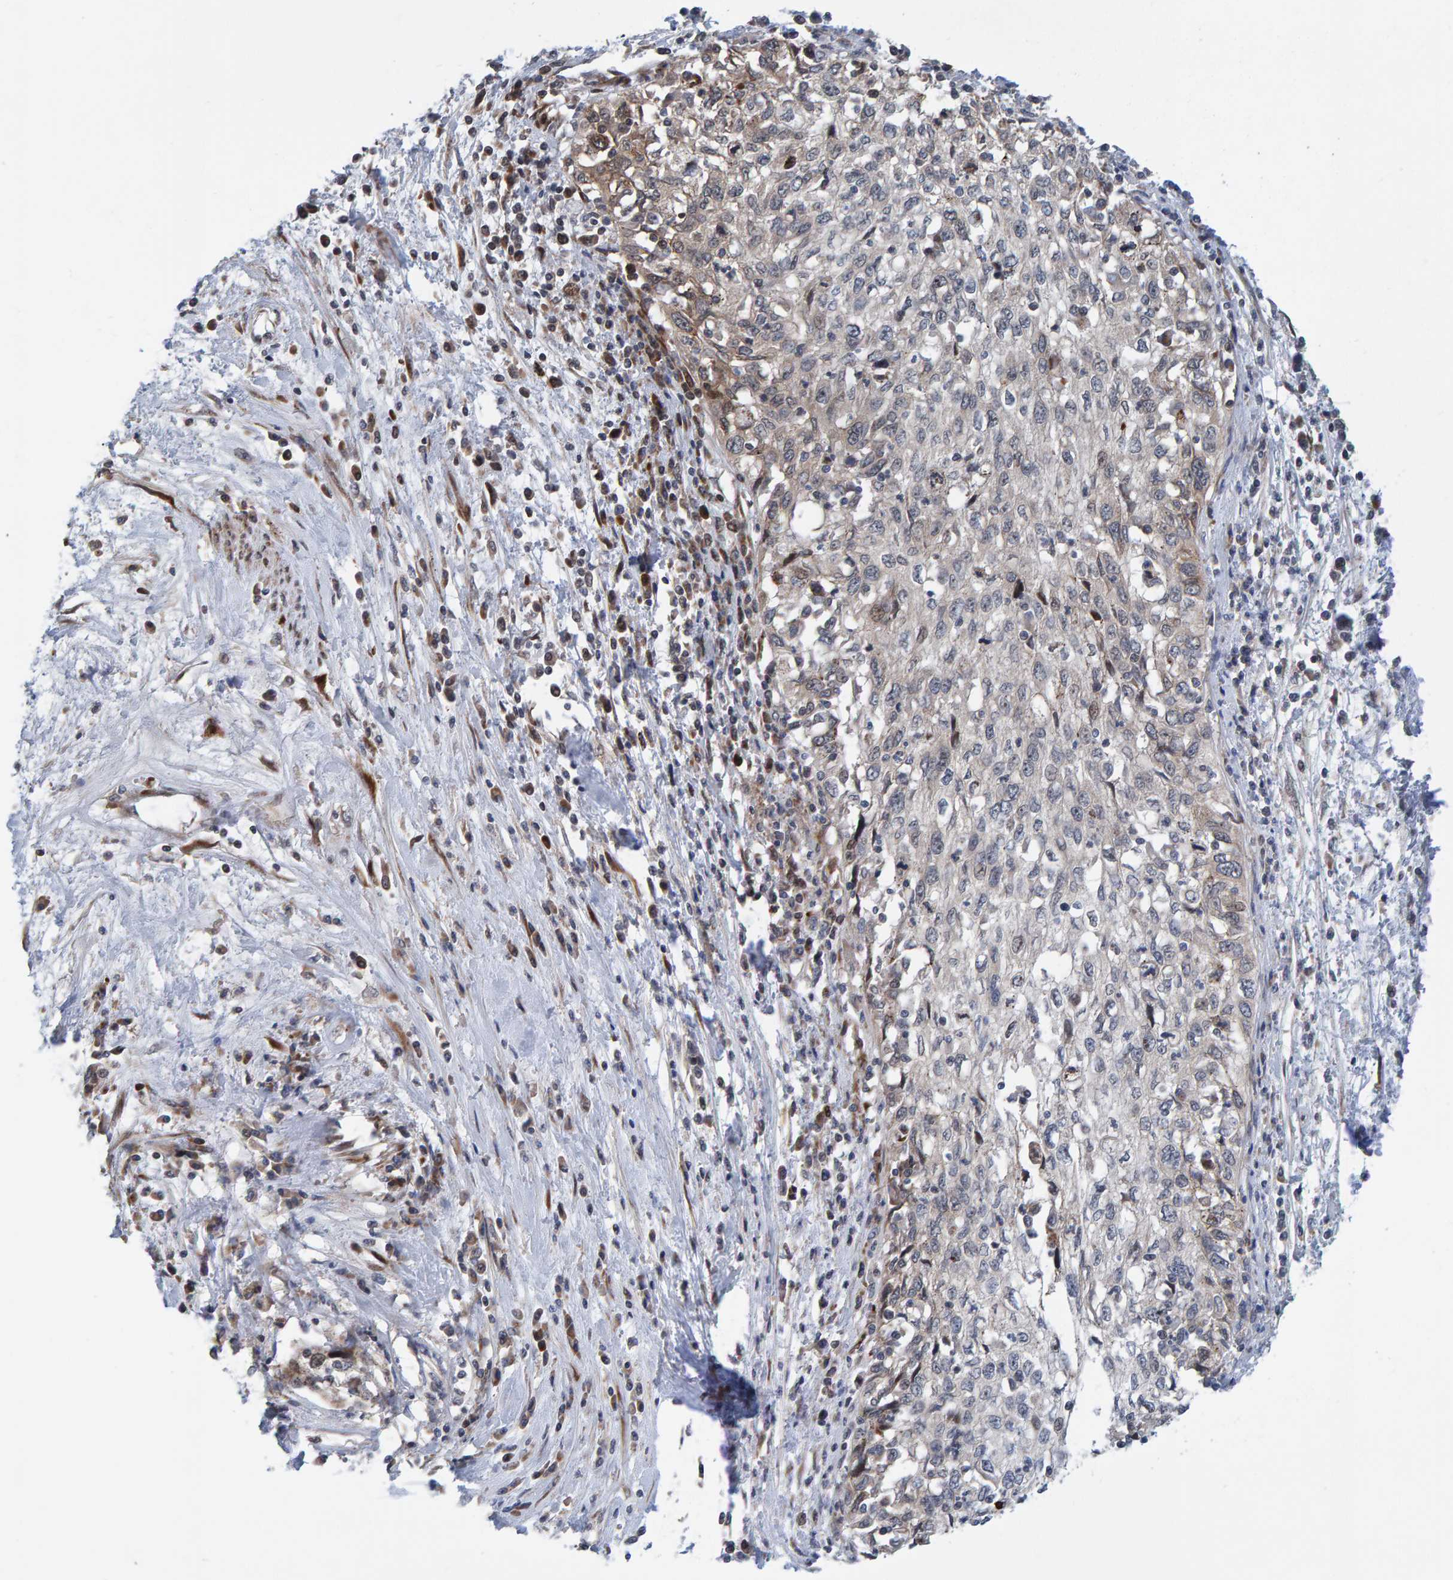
{"staining": {"intensity": "weak", "quantity": "<25%", "location": "cytoplasmic/membranous"}, "tissue": "cervical cancer", "cell_type": "Tumor cells", "image_type": "cancer", "snomed": [{"axis": "morphology", "description": "Squamous cell carcinoma, NOS"}, {"axis": "topography", "description": "Cervix"}], "caption": "The immunohistochemistry (IHC) histopathology image has no significant staining in tumor cells of squamous cell carcinoma (cervical) tissue.", "gene": "MFSD6L", "patient": {"sex": "female", "age": 57}}